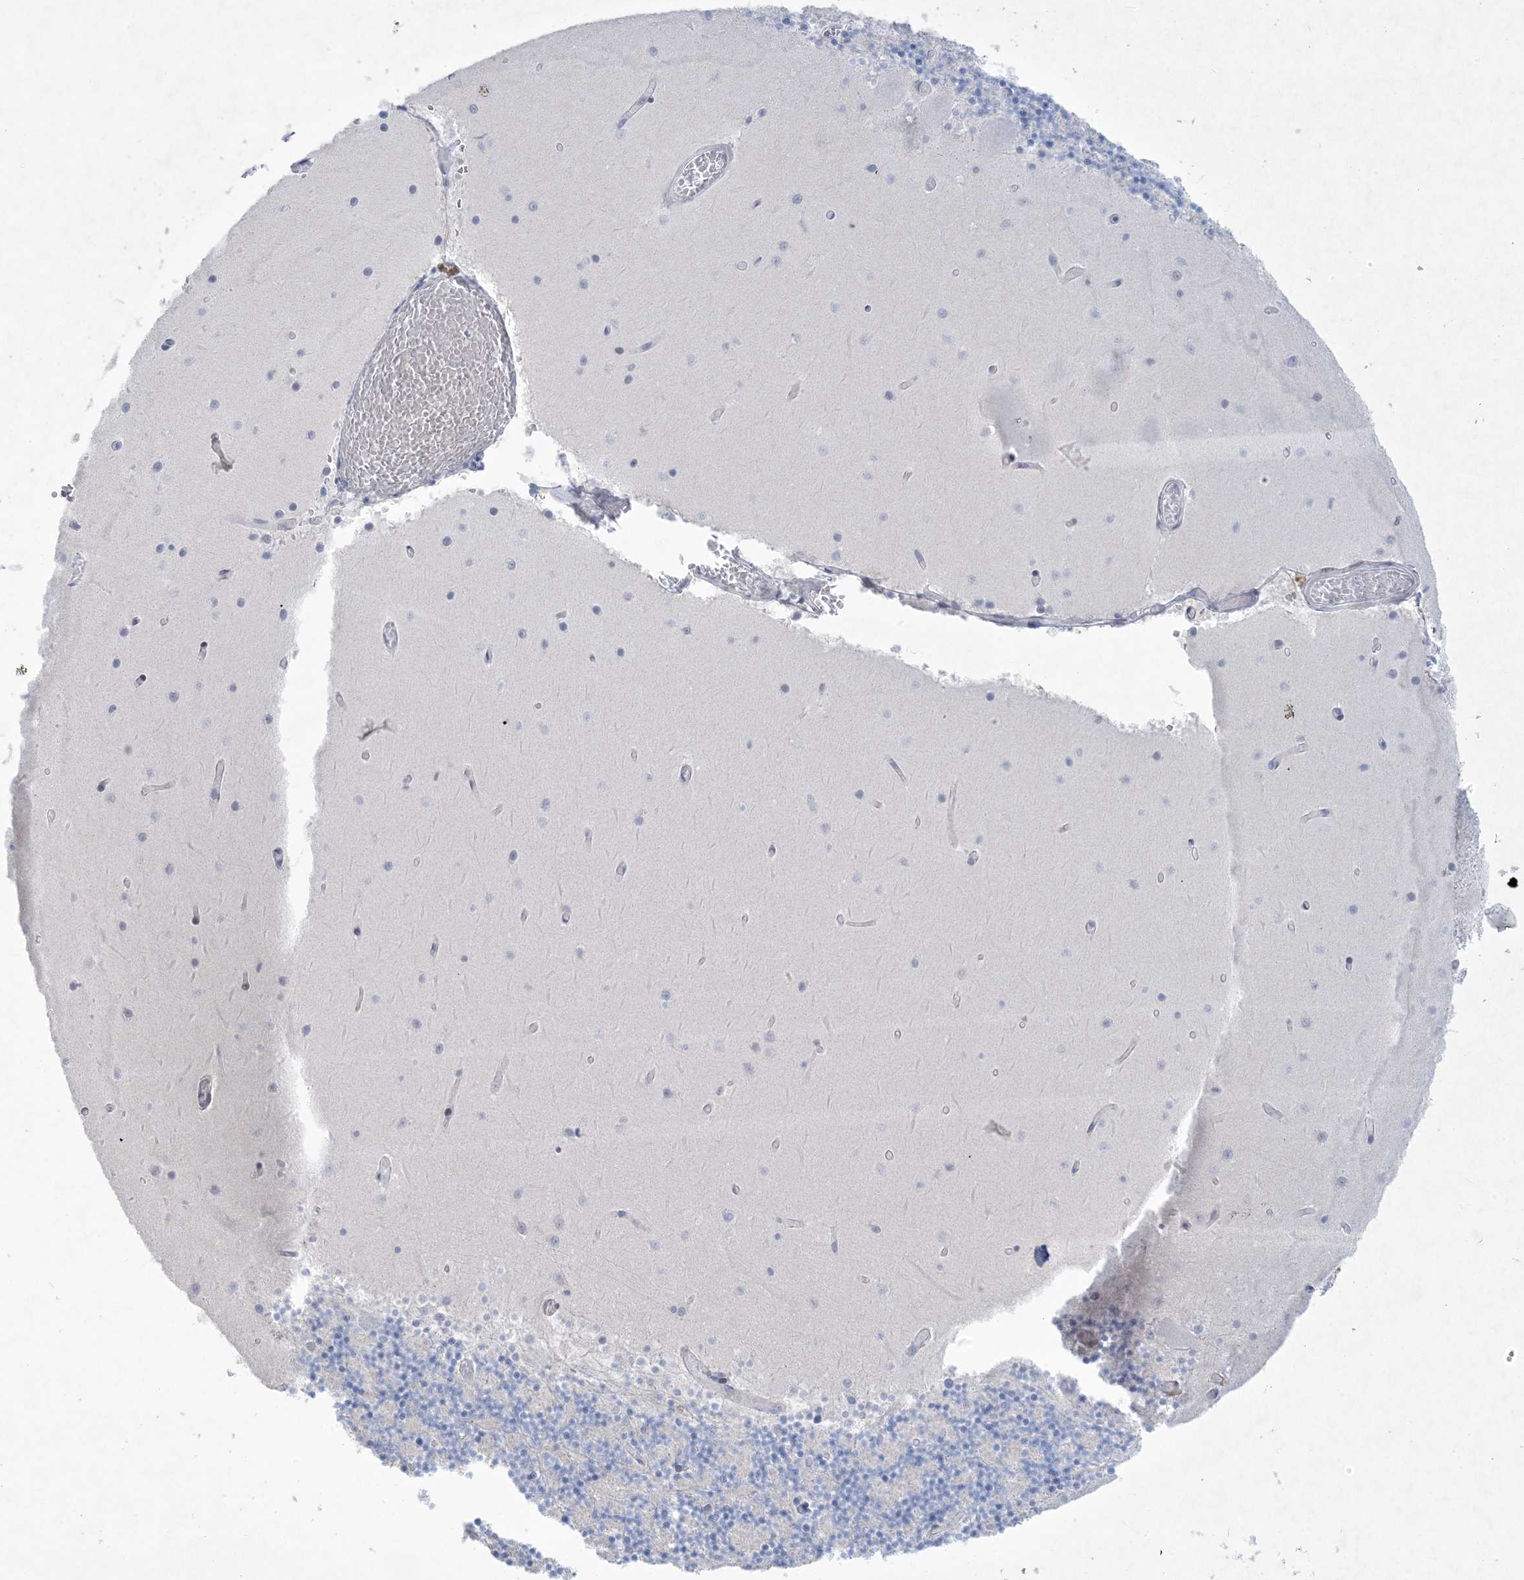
{"staining": {"intensity": "negative", "quantity": "none", "location": "none"}, "tissue": "cerebellum", "cell_type": "Cells in granular layer", "image_type": "normal", "snomed": [{"axis": "morphology", "description": "Normal tissue, NOS"}, {"axis": "topography", "description": "Cerebellum"}], "caption": "Unremarkable cerebellum was stained to show a protein in brown. There is no significant expression in cells in granular layer. The staining was performed using DAB (3,3'-diaminobenzidine) to visualize the protein expression in brown, while the nuclei were stained in blue with hematoxylin (Magnification: 20x).", "gene": "HOMEZ", "patient": {"sex": "female", "age": 28}}